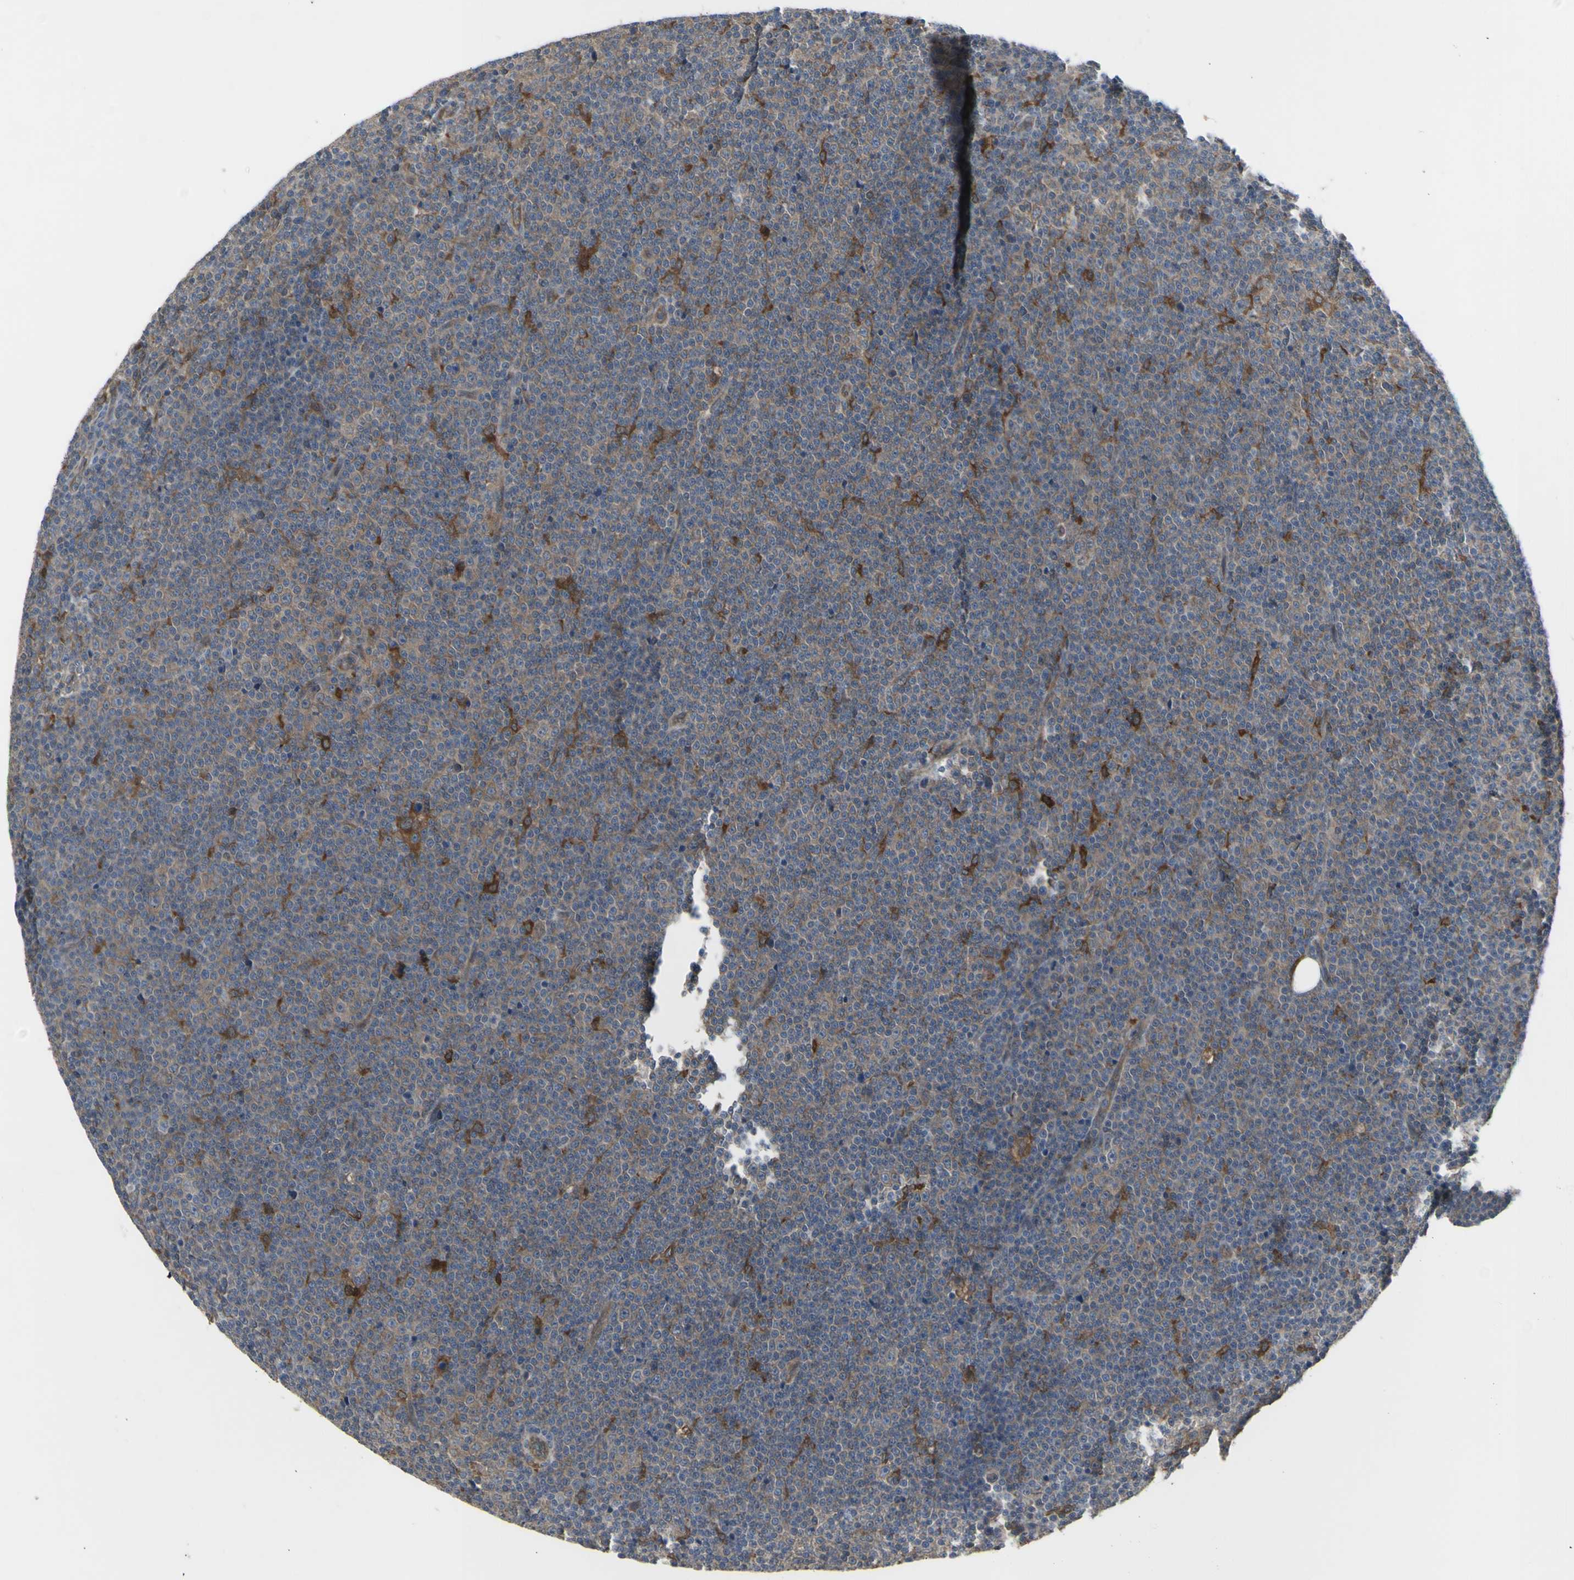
{"staining": {"intensity": "moderate", "quantity": "25%-75%", "location": "cytoplasmic/membranous"}, "tissue": "lymphoma", "cell_type": "Tumor cells", "image_type": "cancer", "snomed": [{"axis": "morphology", "description": "Malignant lymphoma, non-Hodgkin's type, Low grade"}, {"axis": "topography", "description": "Lymph node"}], "caption": "There is medium levels of moderate cytoplasmic/membranous expression in tumor cells of lymphoma, as demonstrated by immunohistochemical staining (brown color).", "gene": "CHURC1-FNTB", "patient": {"sex": "female", "age": 67}}